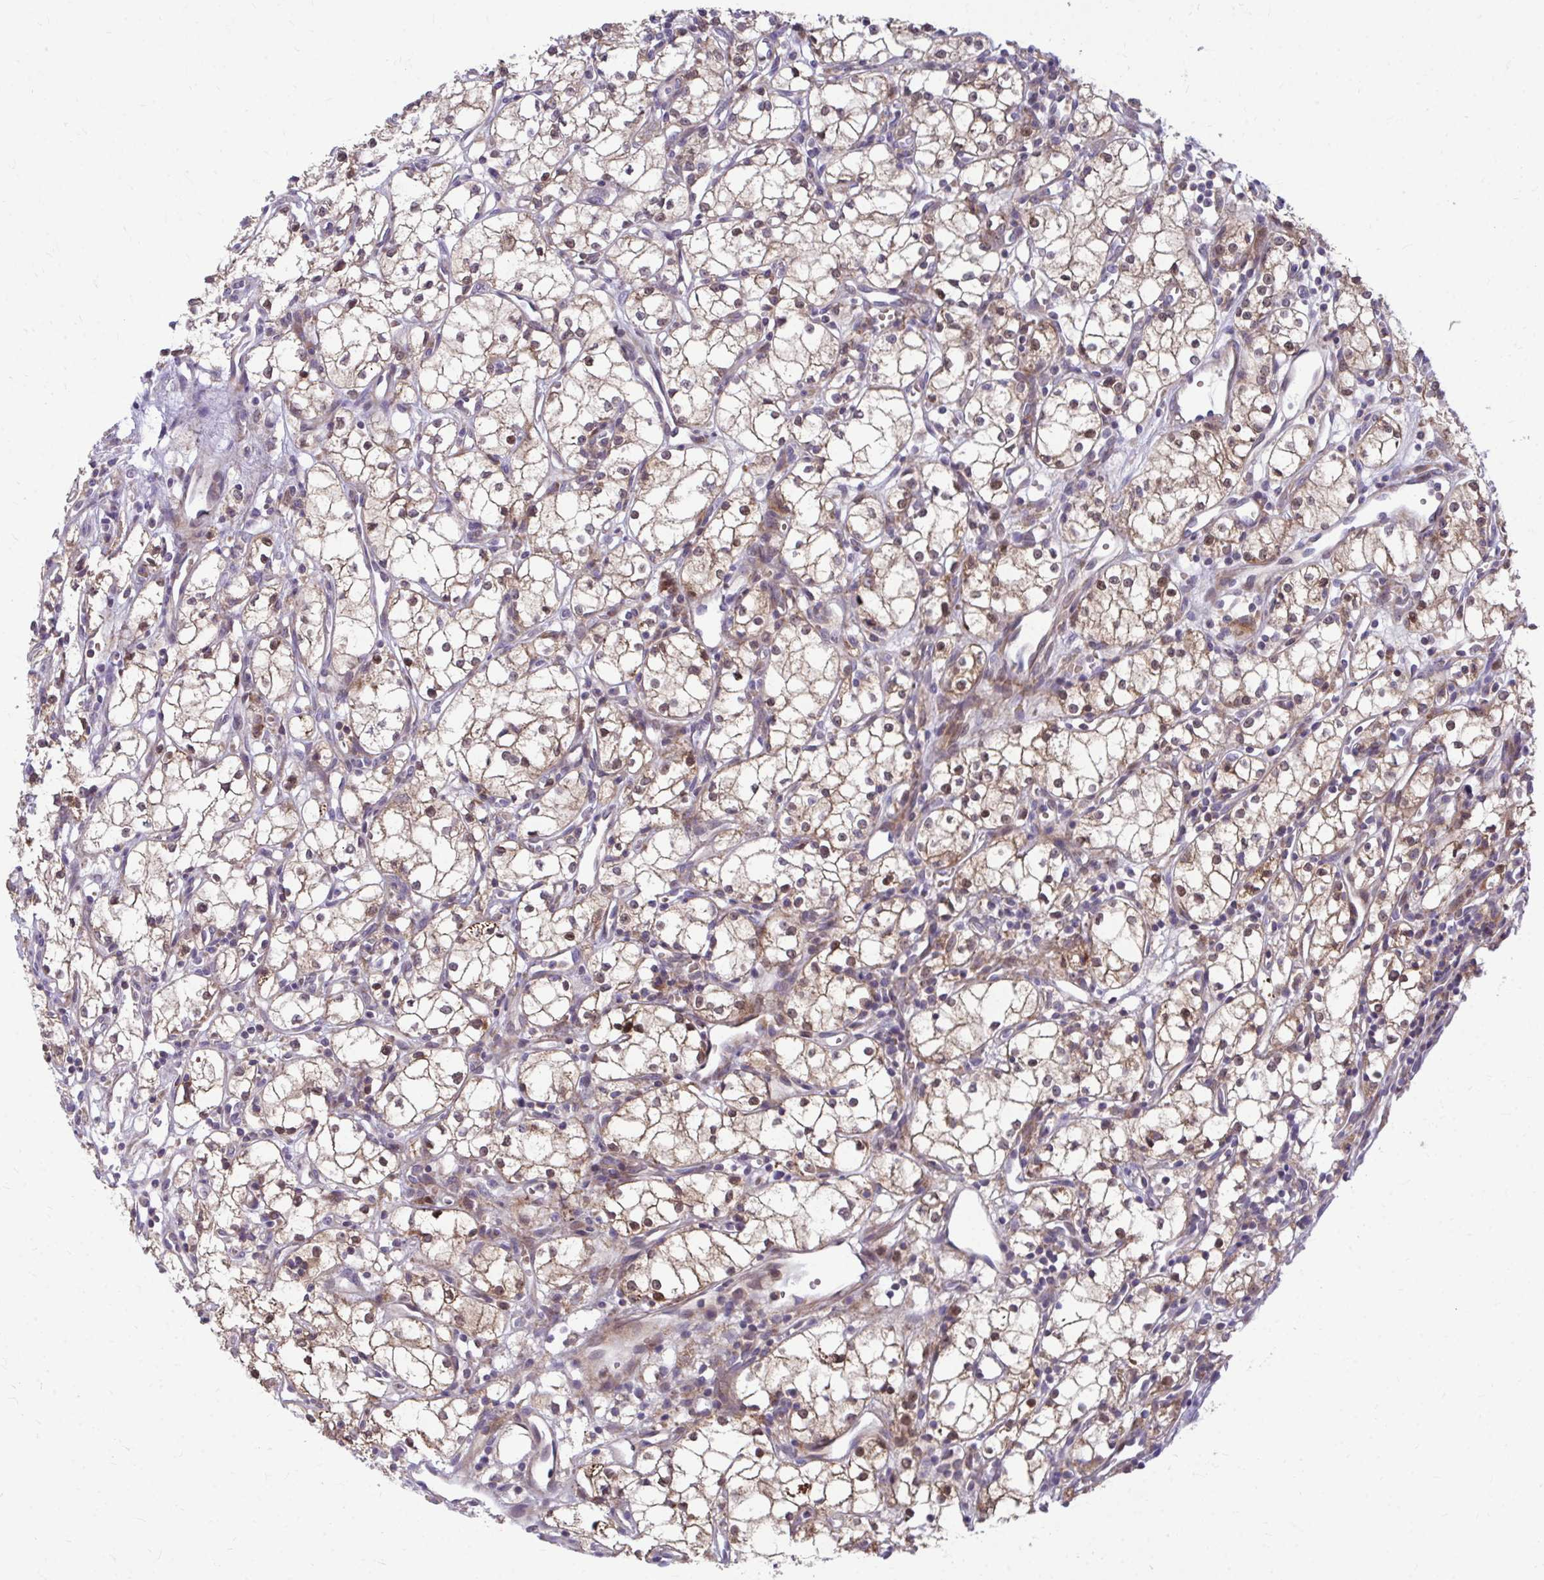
{"staining": {"intensity": "weak", "quantity": "25%-75%", "location": "cytoplasmic/membranous"}, "tissue": "renal cancer", "cell_type": "Tumor cells", "image_type": "cancer", "snomed": [{"axis": "morphology", "description": "Adenocarcinoma, NOS"}, {"axis": "topography", "description": "Kidney"}], "caption": "Protein staining of adenocarcinoma (renal) tissue exhibits weak cytoplasmic/membranous positivity in approximately 25%-75% of tumor cells.", "gene": "C16orf54", "patient": {"sex": "male", "age": 59}}